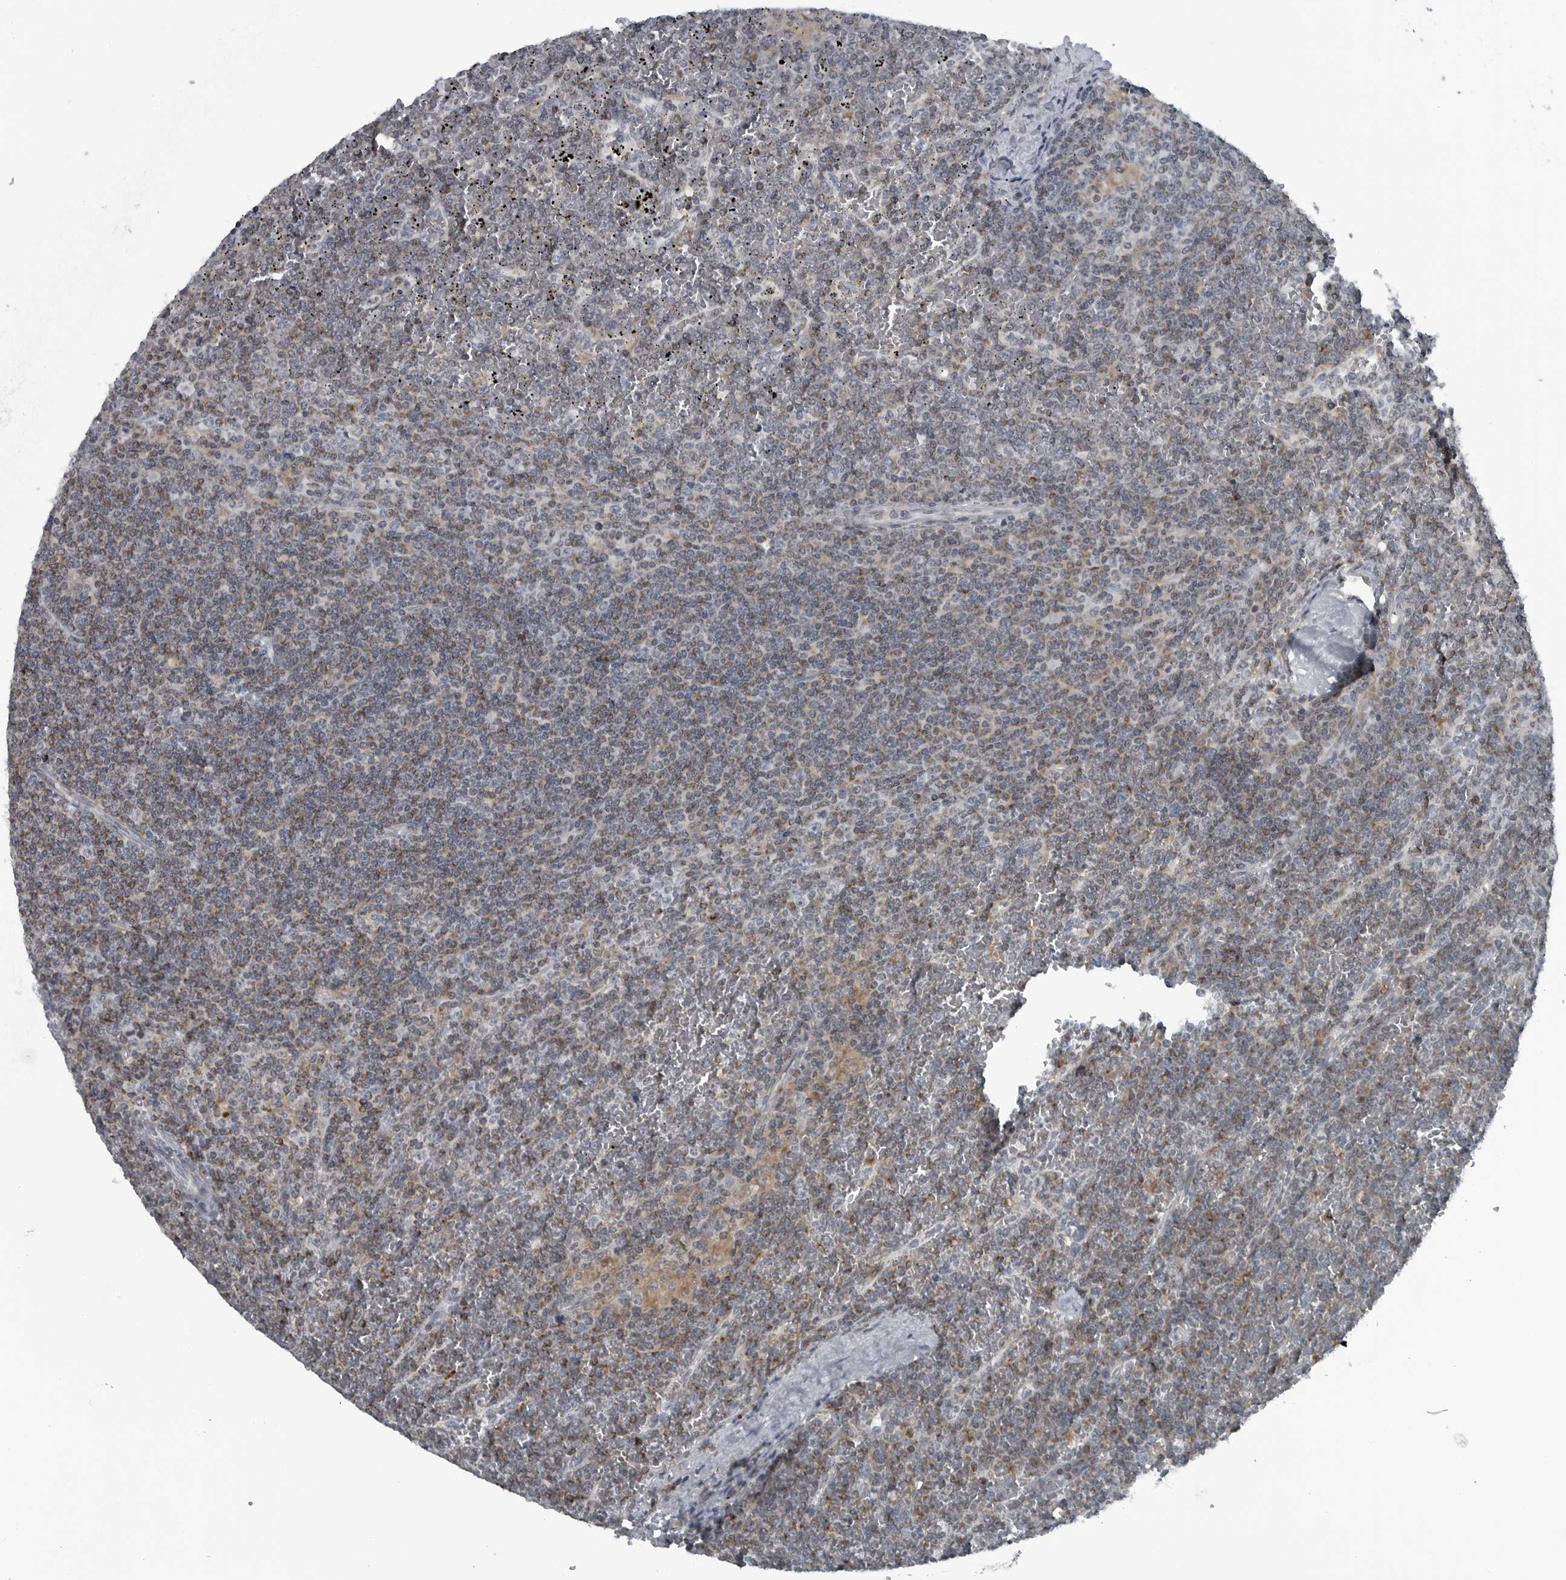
{"staining": {"intensity": "weak", "quantity": "25%-75%", "location": "cytoplasmic/membranous"}, "tissue": "lymphoma", "cell_type": "Tumor cells", "image_type": "cancer", "snomed": [{"axis": "morphology", "description": "Malignant lymphoma, non-Hodgkin's type, Low grade"}, {"axis": "topography", "description": "Spleen"}], "caption": "Immunohistochemistry (IHC) (DAB (3,3'-diaminobenzidine)) staining of human low-grade malignant lymphoma, non-Hodgkin's type shows weak cytoplasmic/membranous protein staining in about 25%-75% of tumor cells.", "gene": "GAK", "patient": {"sex": "female", "age": 19}}